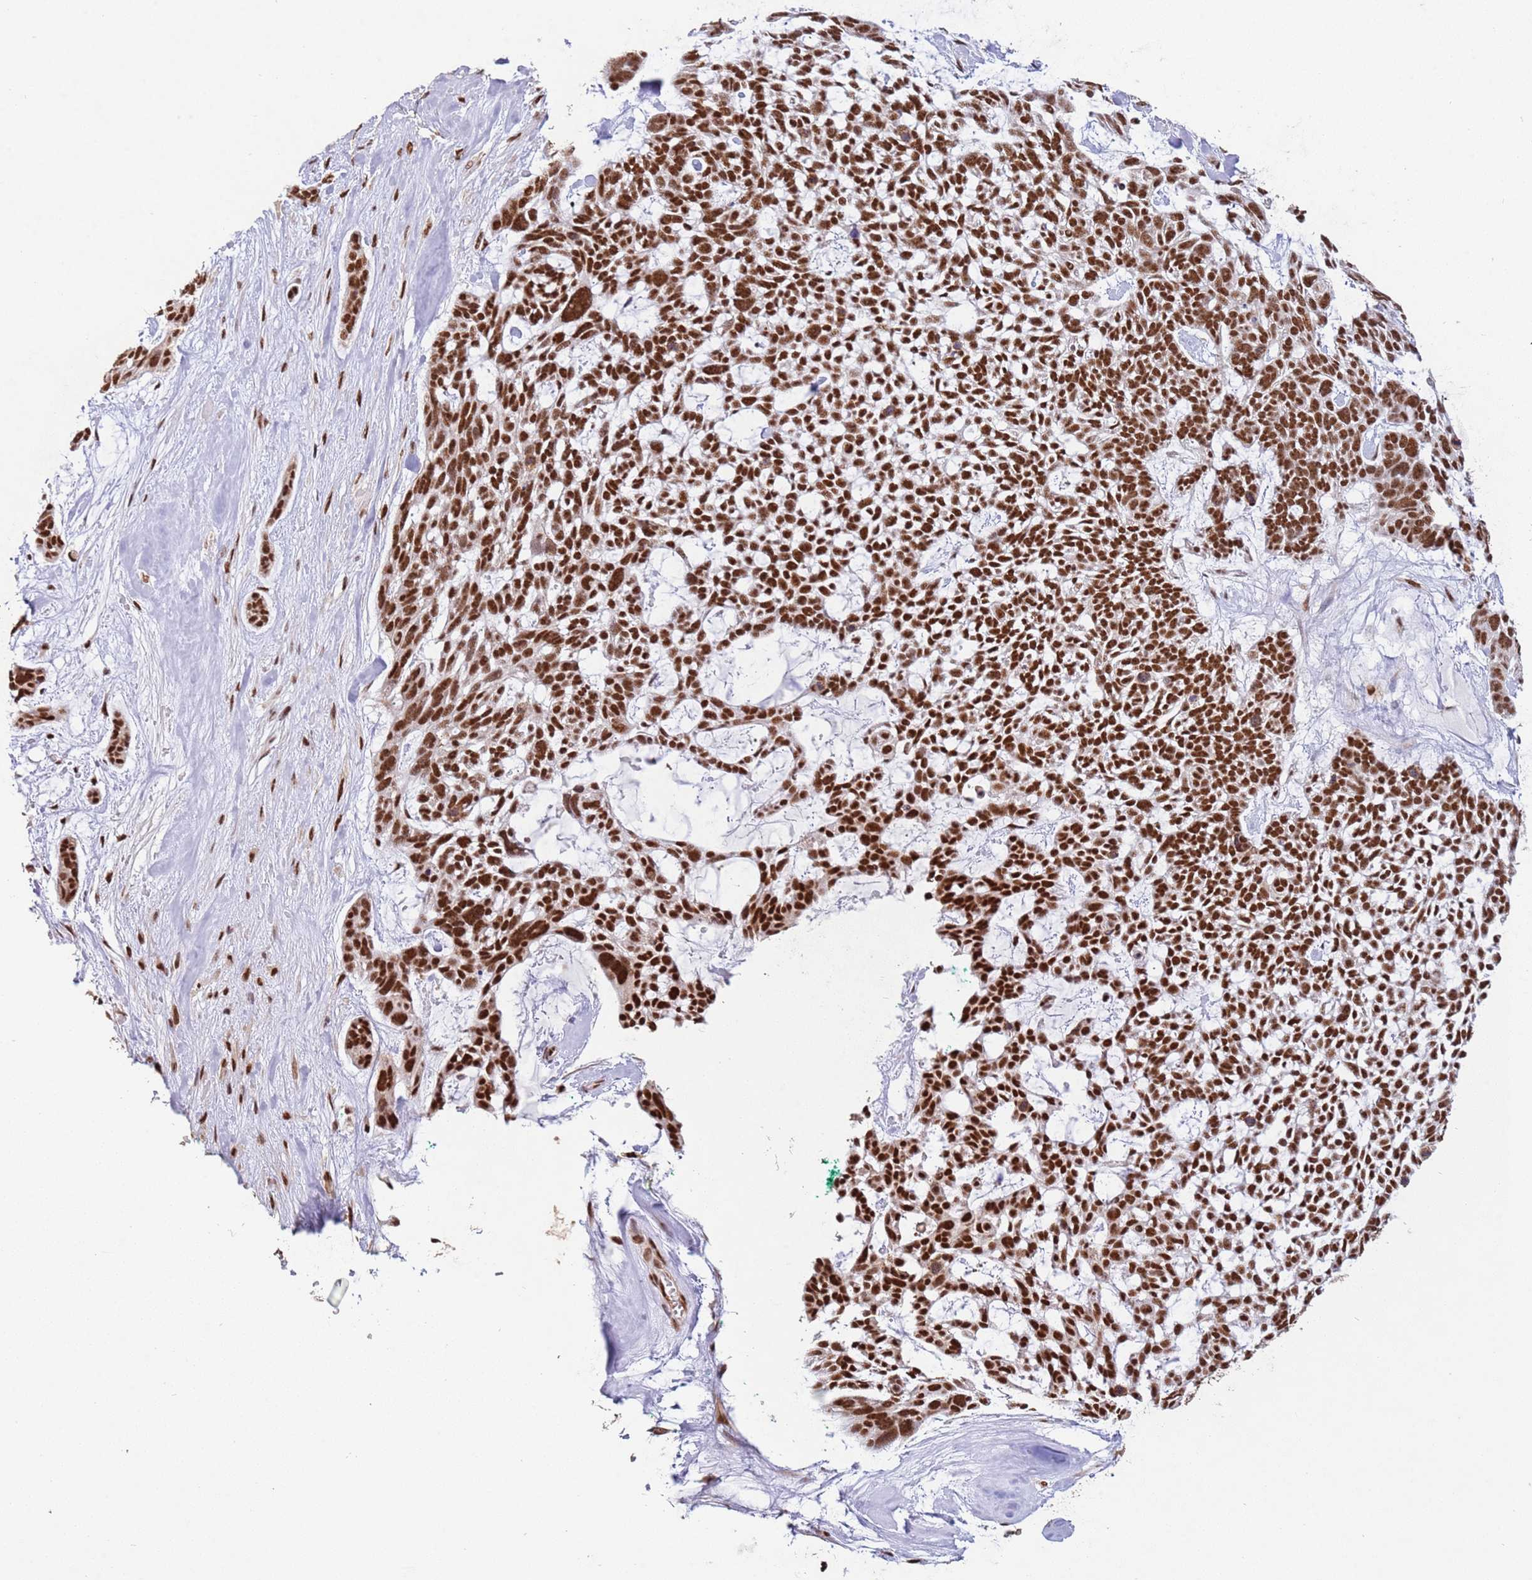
{"staining": {"intensity": "strong", "quantity": ">75%", "location": "nuclear"}, "tissue": "skin cancer", "cell_type": "Tumor cells", "image_type": "cancer", "snomed": [{"axis": "morphology", "description": "Basal cell carcinoma"}, {"axis": "topography", "description": "Skin"}], "caption": "Skin cancer was stained to show a protein in brown. There is high levels of strong nuclear expression in about >75% of tumor cells.", "gene": "ESF1", "patient": {"sex": "male", "age": 88}}